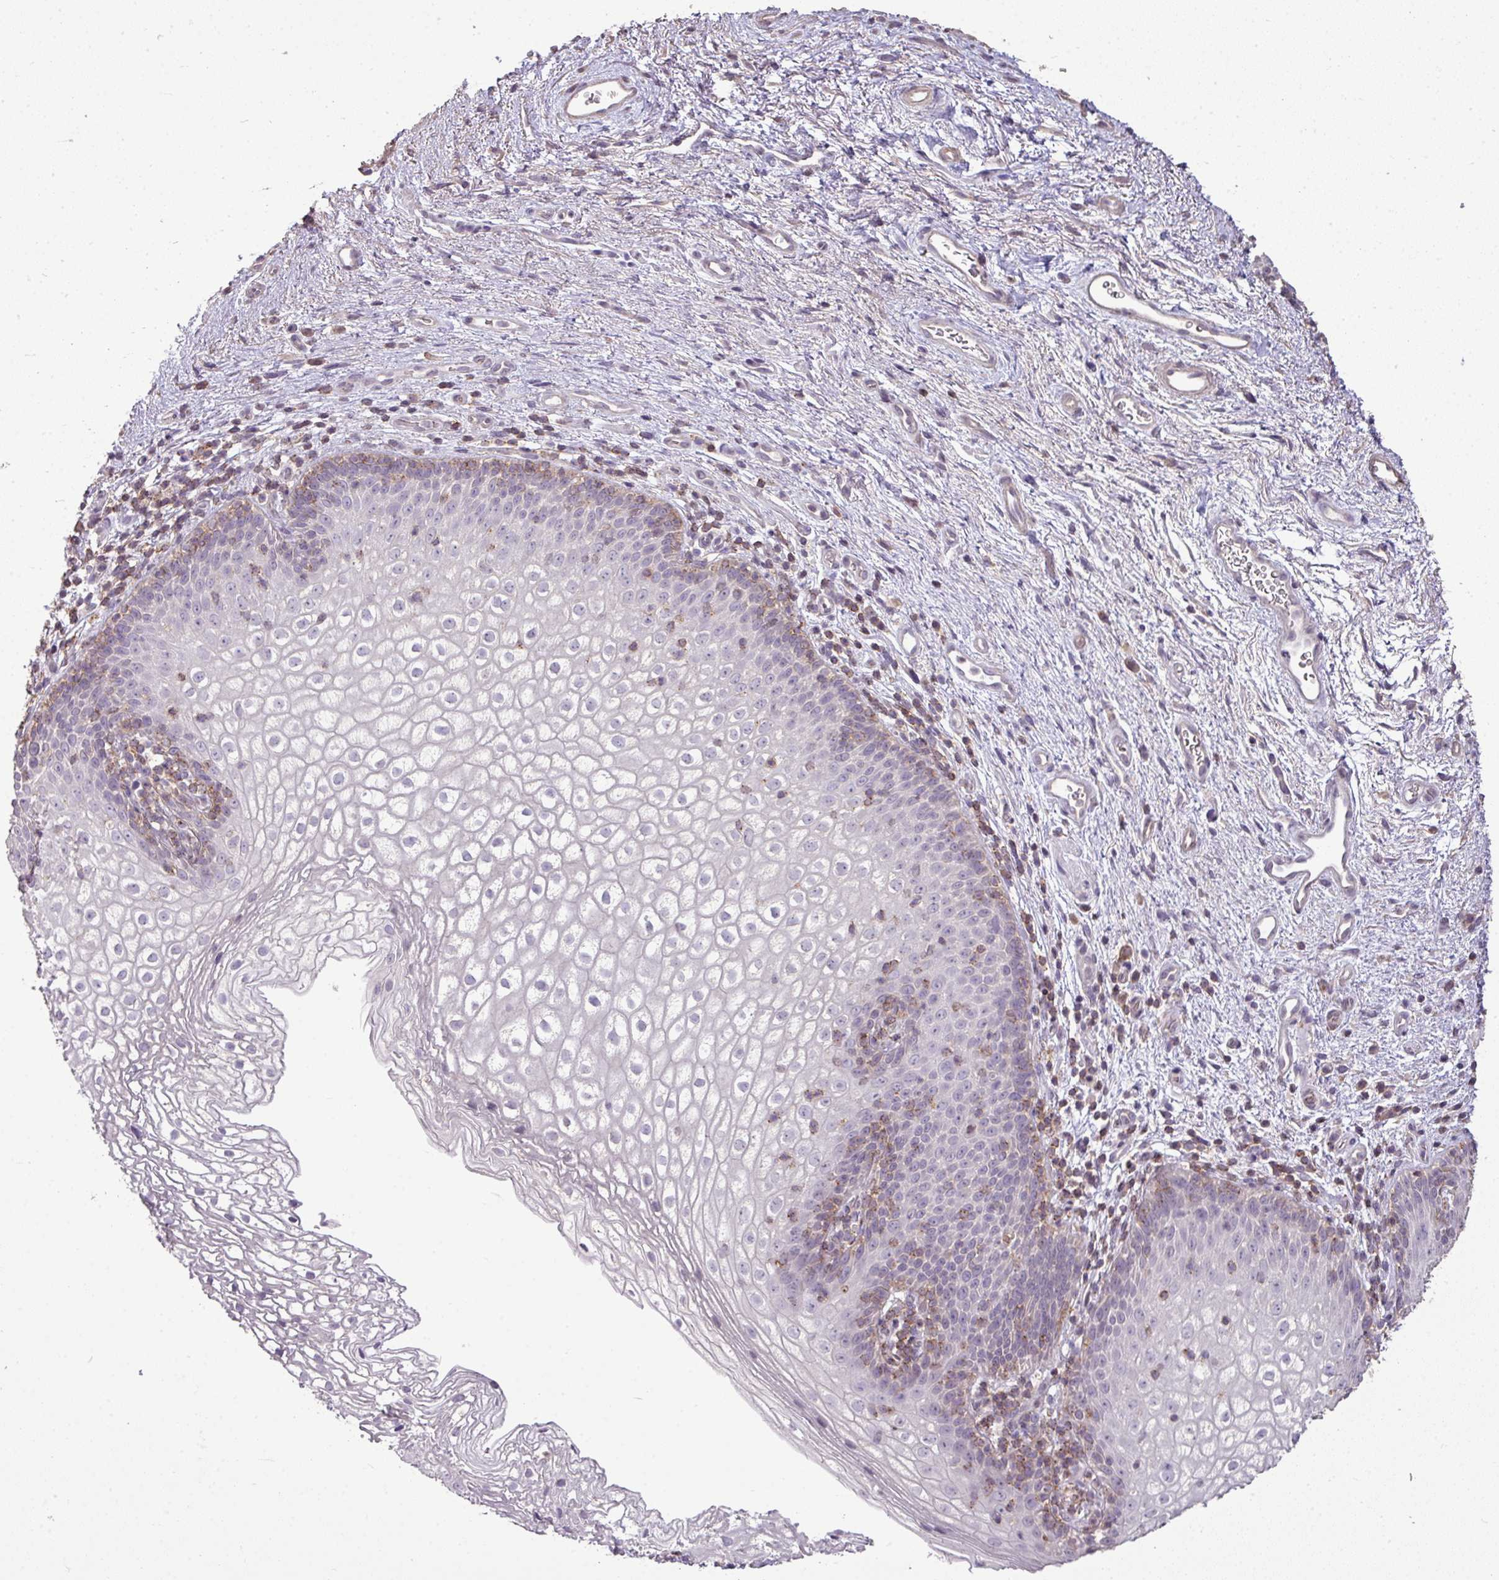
{"staining": {"intensity": "negative", "quantity": "none", "location": "none"}, "tissue": "vagina", "cell_type": "Squamous epithelial cells", "image_type": "normal", "snomed": [{"axis": "morphology", "description": "Normal tissue, NOS"}, {"axis": "topography", "description": "Vagina"}], "caption": "The immunohistochemistry histopathology image has no significant staining in squamous epithelial cells of vagina.", "gene": "LY9", "patient": {"sex": "female", "age": 47}}